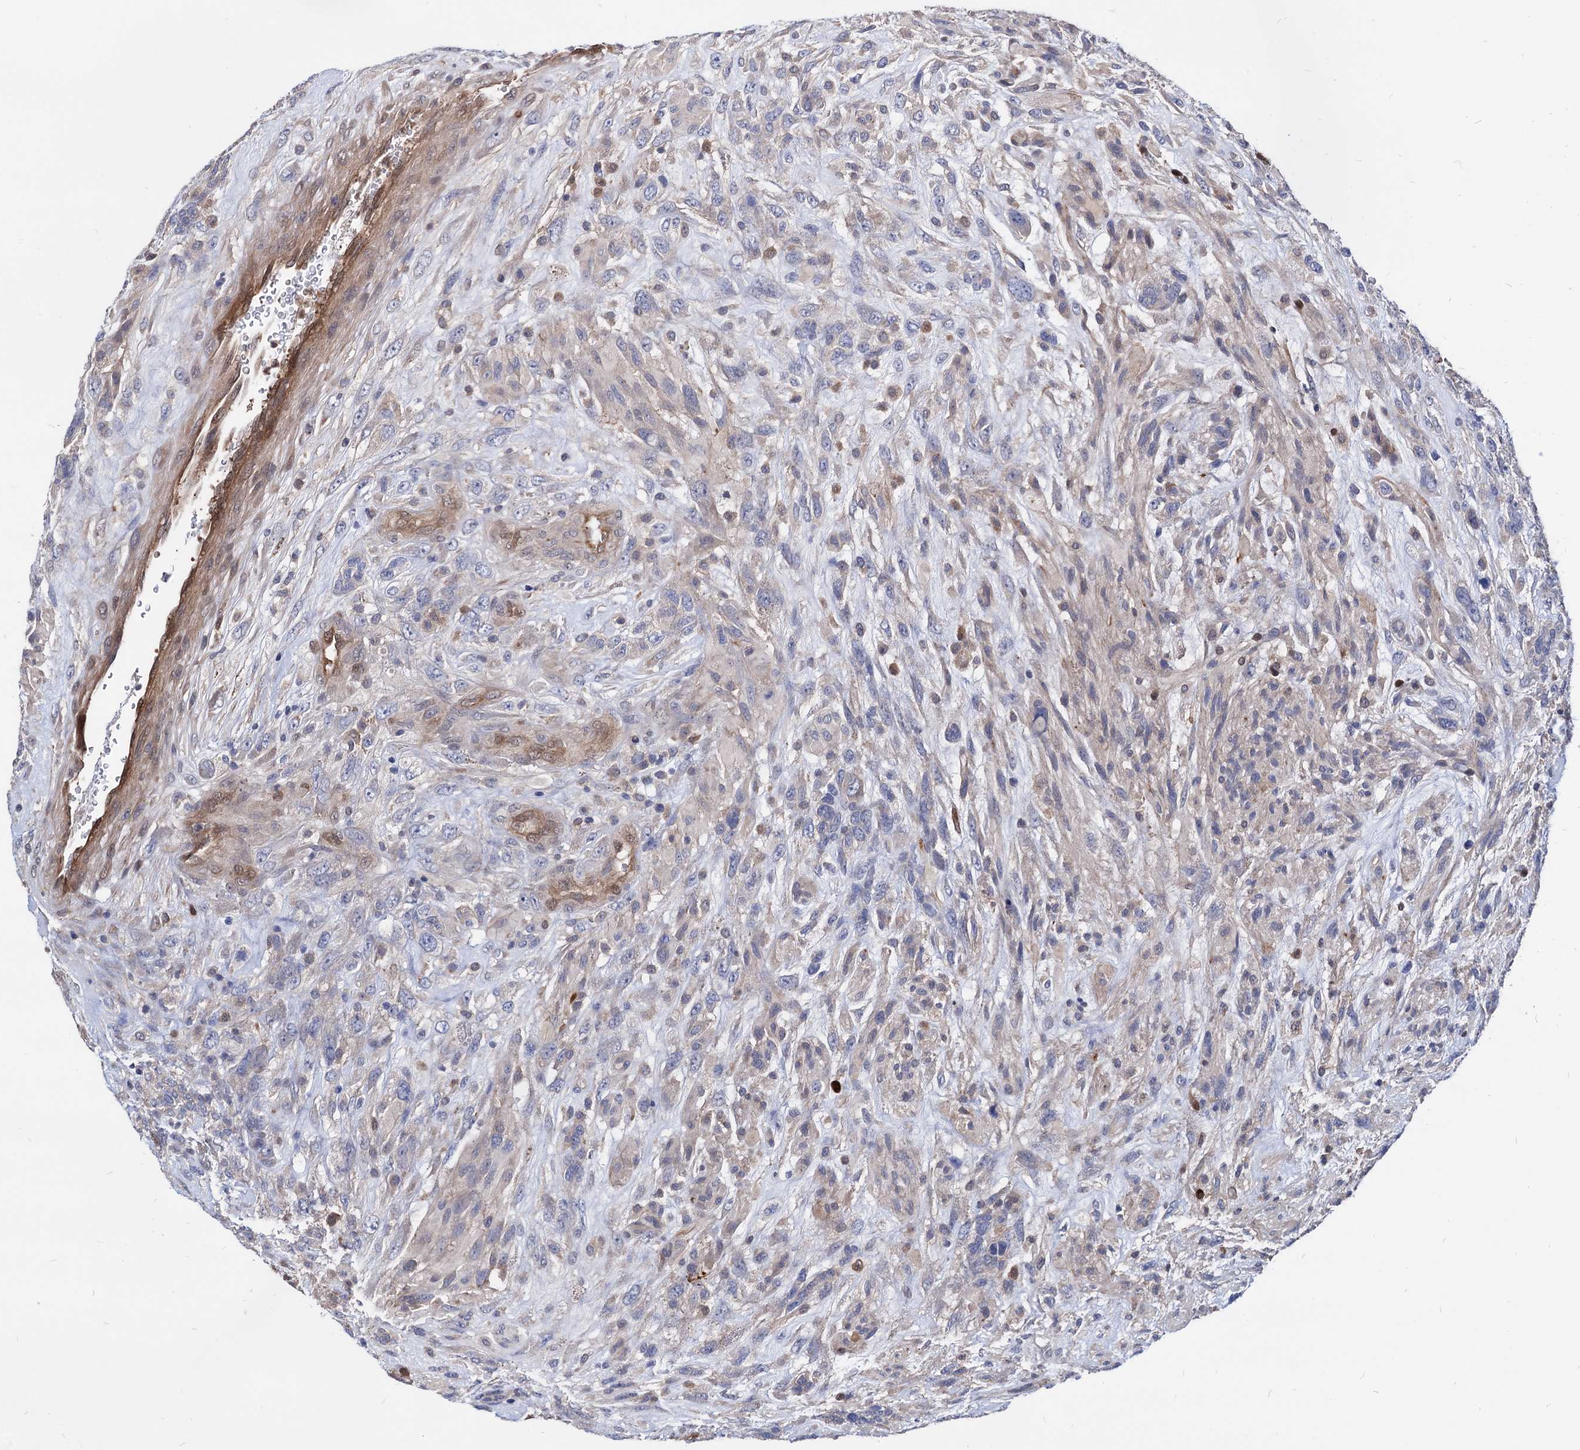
{"staining": {"intensity": "negative", "quantity": "none", "location": "none"}, "tissue": "glioma", "cell_type": "Tumor cells", "image_type": "cancer", "snomed": [{"axis": "morphology", "description": "Glioma, malignant, High grade"}, {"axis": "topography", "description": "Brain"}], "caption": "Tumor cells are negative for protein expression in human glioma.", "gene": "CPPED1", "patient": {"sex": "male", "age": 61}}